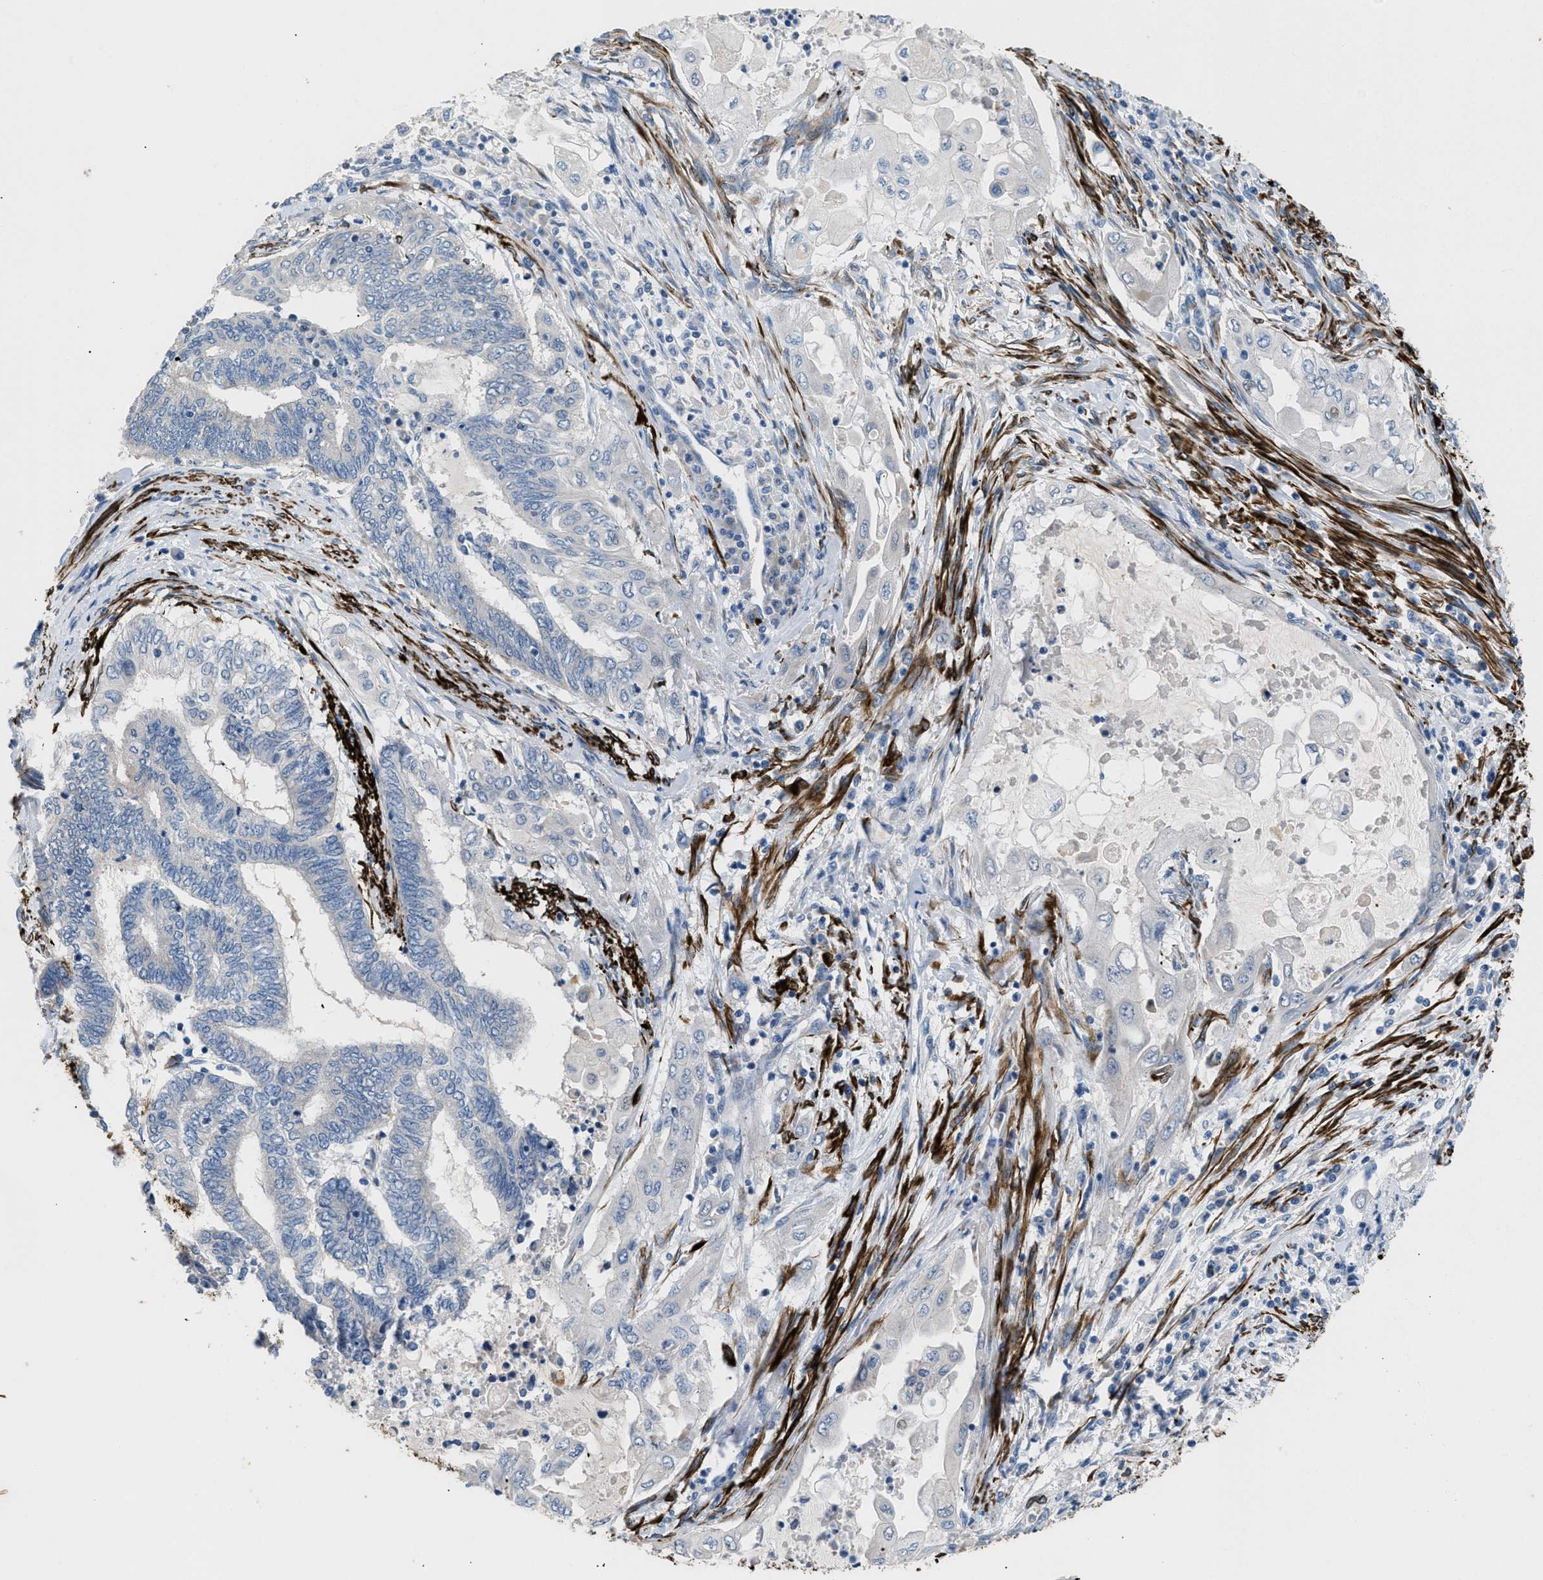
{"staining": {"intensity": "negative", "quantity": "none", "location": "none"}, "tissue": "endometrial cancer", "cell_type": "Tumor cells", "image_type": "cancer", "snomed": [{"axis": "morphology", "description": "Adenocarcinoma, NOS"}, {"axis": "topography", "description": "Uterus"}, {"axis": "topography", "description": "Endometrium"}], "caption": "A micrograph of human endometrial cancer (adenocarcinoma) is negative for staining in tumor cells. (IHC, brightfield microscopy, high magnification).", "gene": "ICA1", "patient": {"sex": "female", "age": 70}}